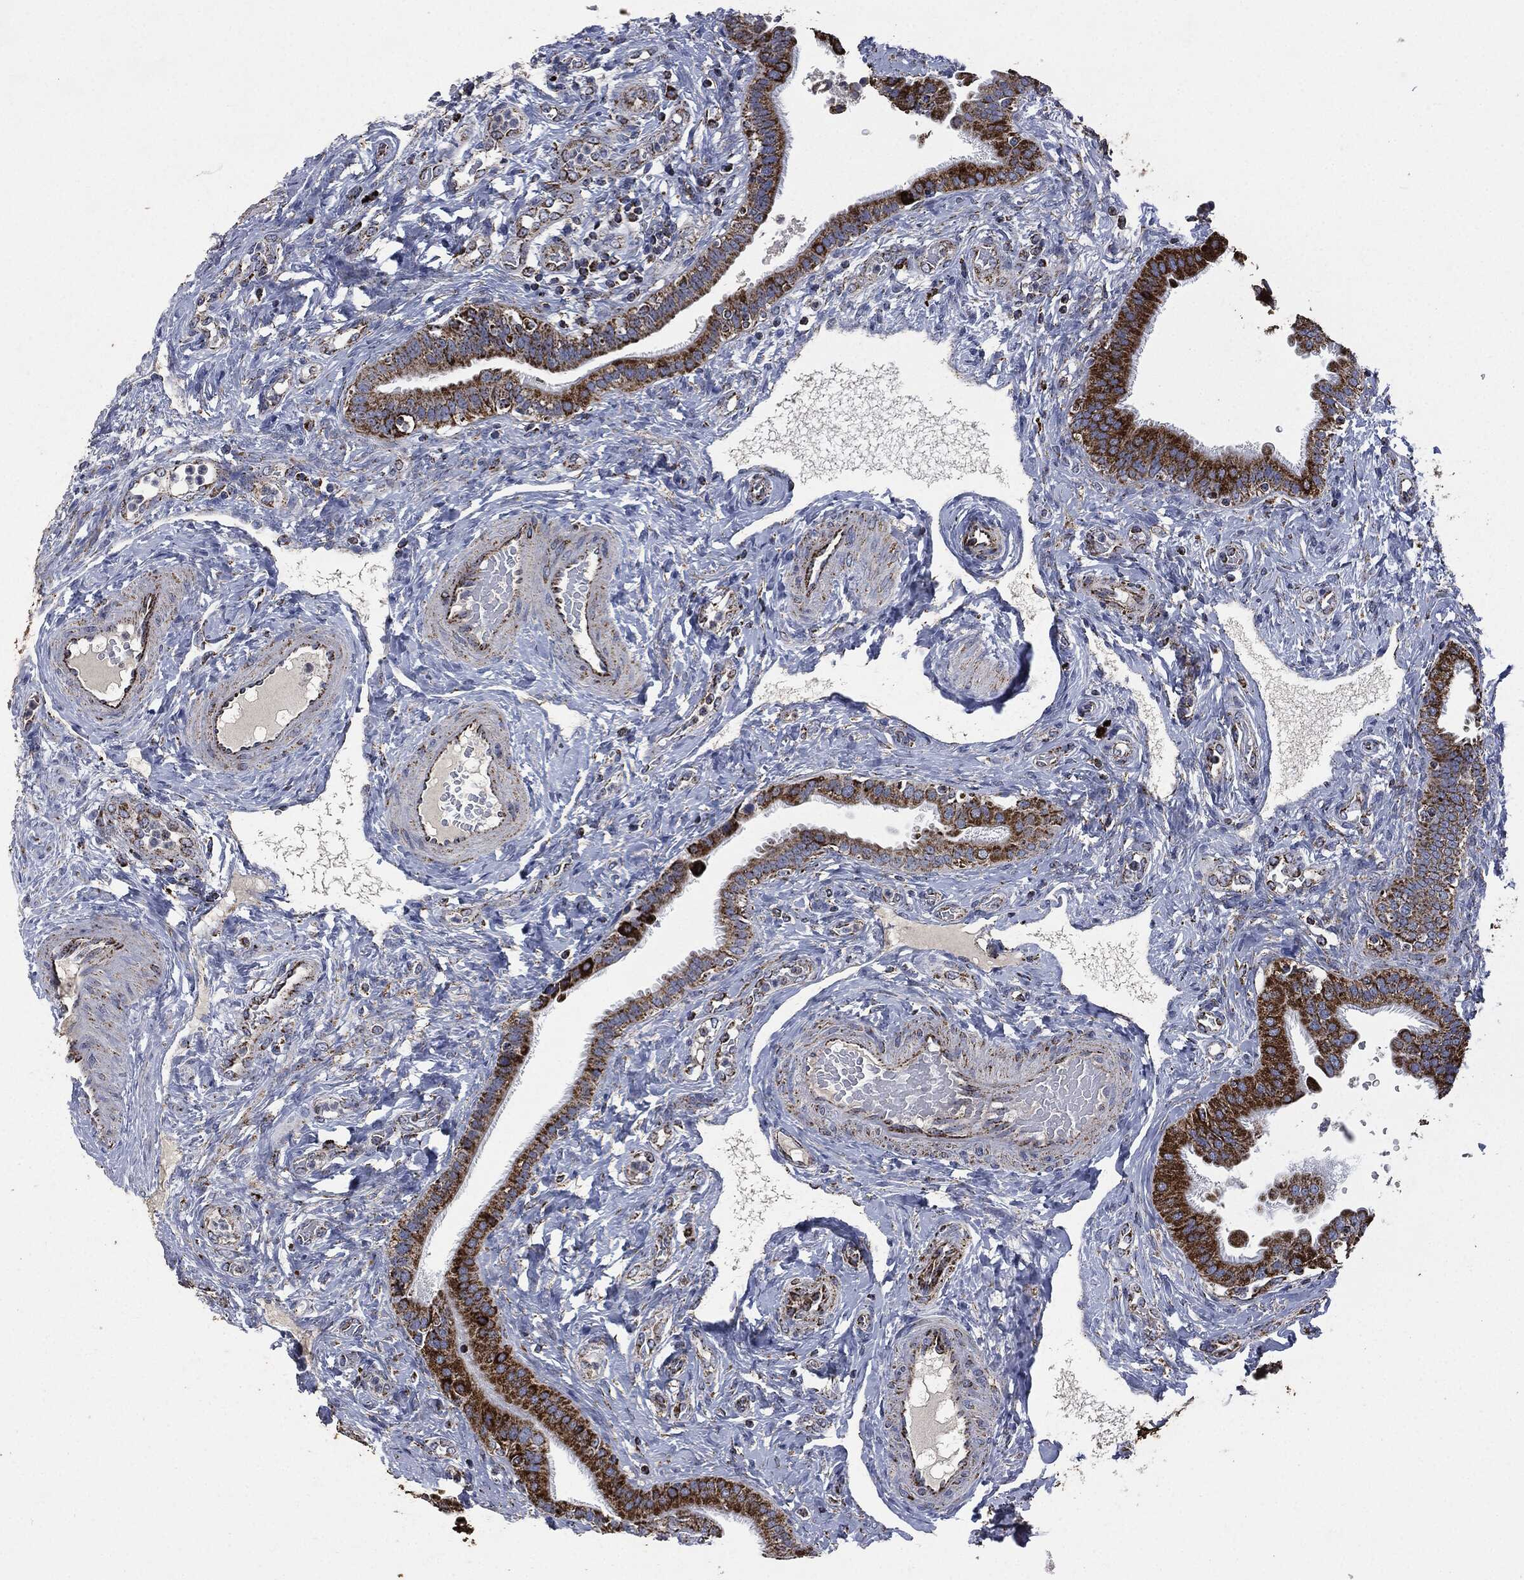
{"staining": {"intensity": "moderate", "quantity": ">75%", "location": "cytoplasmic/membranous"}, "tissue": "fallopian tube", "cell_type": "Glandular cells", "image_type": "normal", "snomed": [{"axis": "morphology", "description": "Normal tissue, NOS"}, {"axis": "topography", "description": "Fallopian tube"}], "caption": "Protein staining by immunohistochemistry shows moderate cytoplasmic/membranous positivity in about >75% of glandular cells in benign fallopian tube. (Stains: DAB in brown, nuclei in blue, Microscopy: brightfield microscopy at high magnification).", "gene": "RYK", "patient": {"sex": "female", "age": 41}}